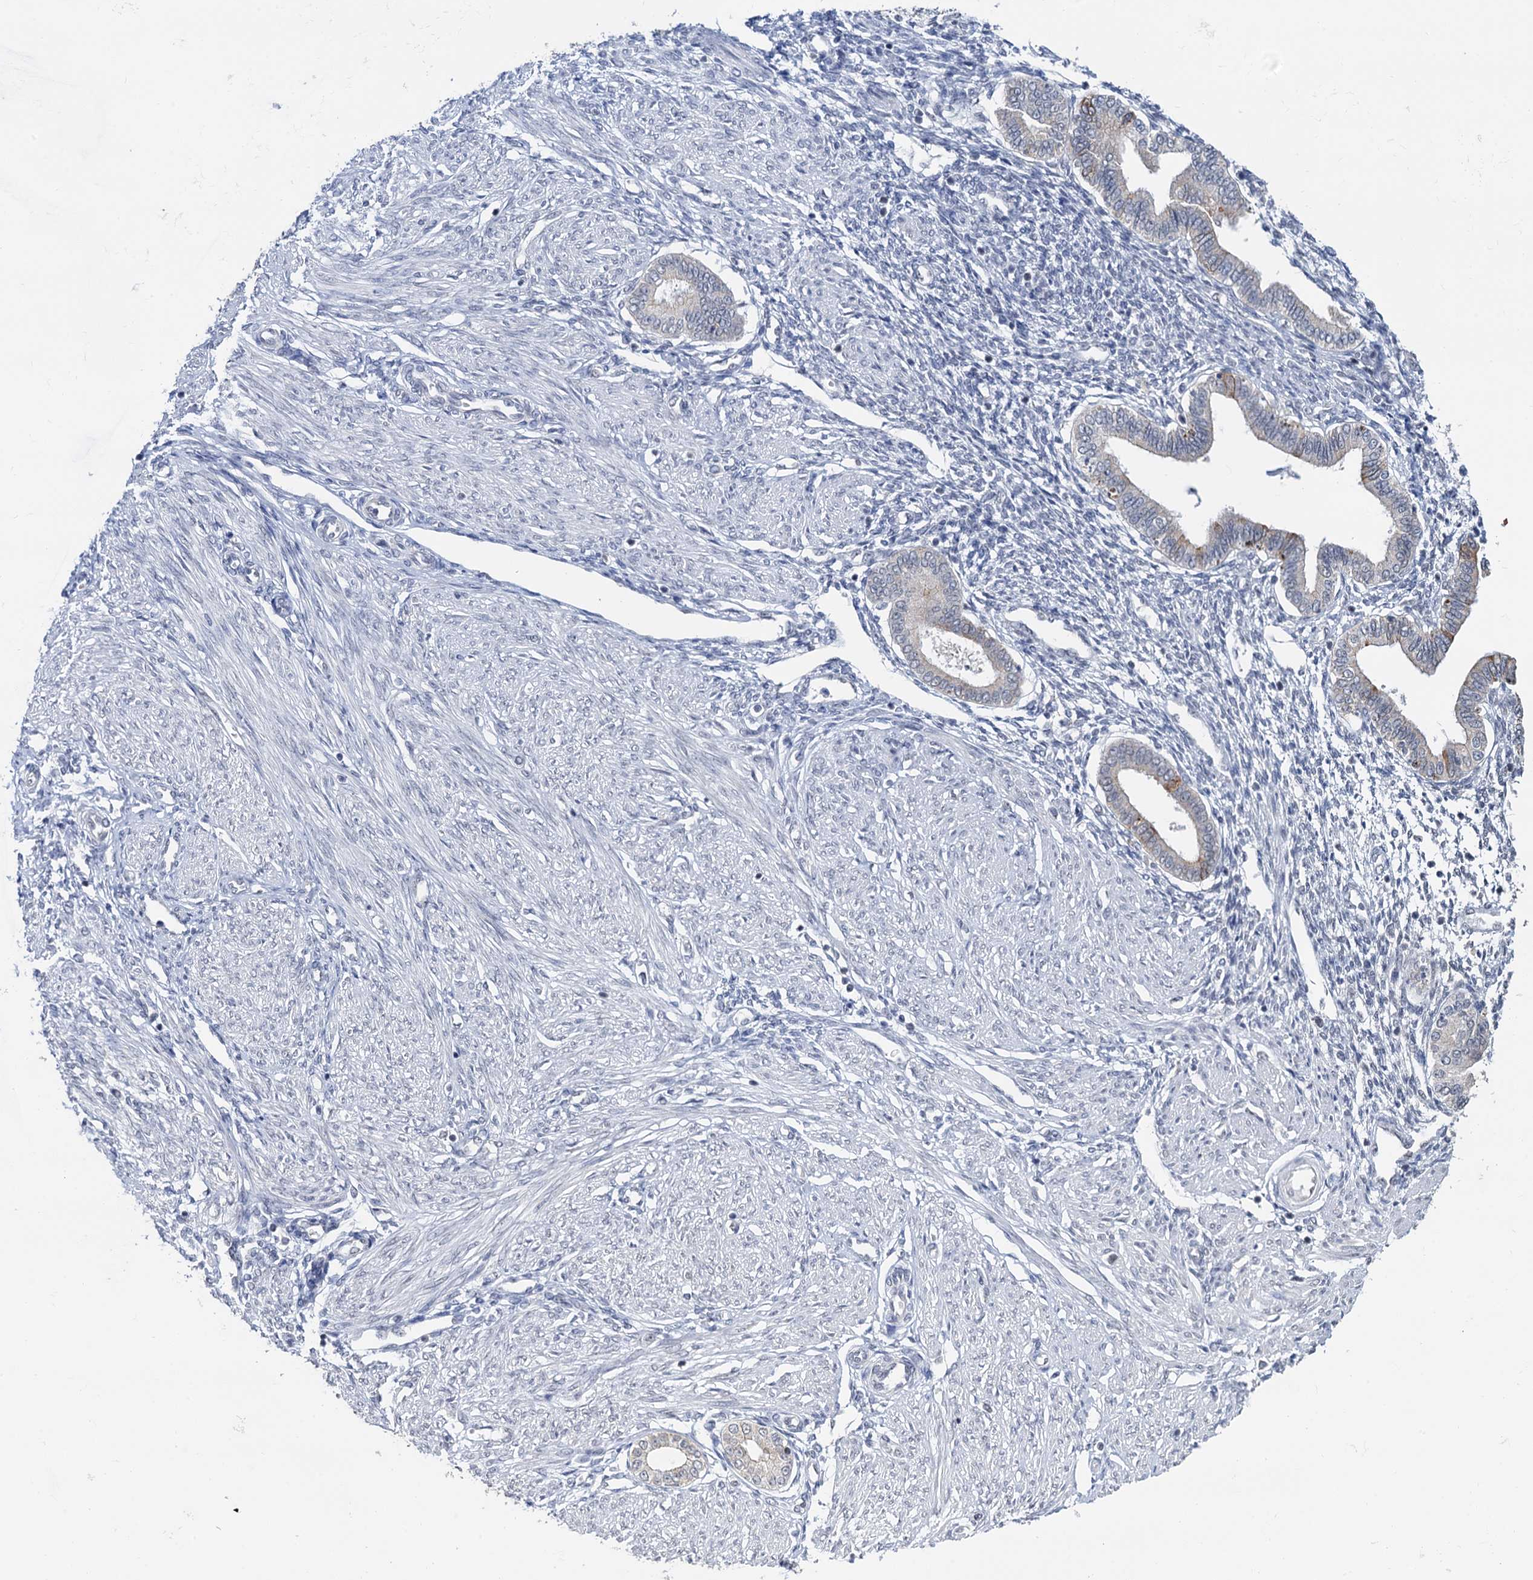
{"staining": {"intensity": "negative", "quantity": "none", "location": "none"}, "tissue": "endometrium", "cell_type": "Cells in endometrial stroma", "image_type": "normal", "snomed": [{"axis": "morphology", "description": "Normal tissue, NOS"}, {"axis": "topography", "description": "Endometrium"}], "caption": "A histopathology image of endometrium stained for a protein displays no brown staining in cells in endometrial stroma. (Brightfield microscopy of DAB IHC at high magnification).", "gene": "NAT10", "patient": {"sex": "female", "age": 53}}